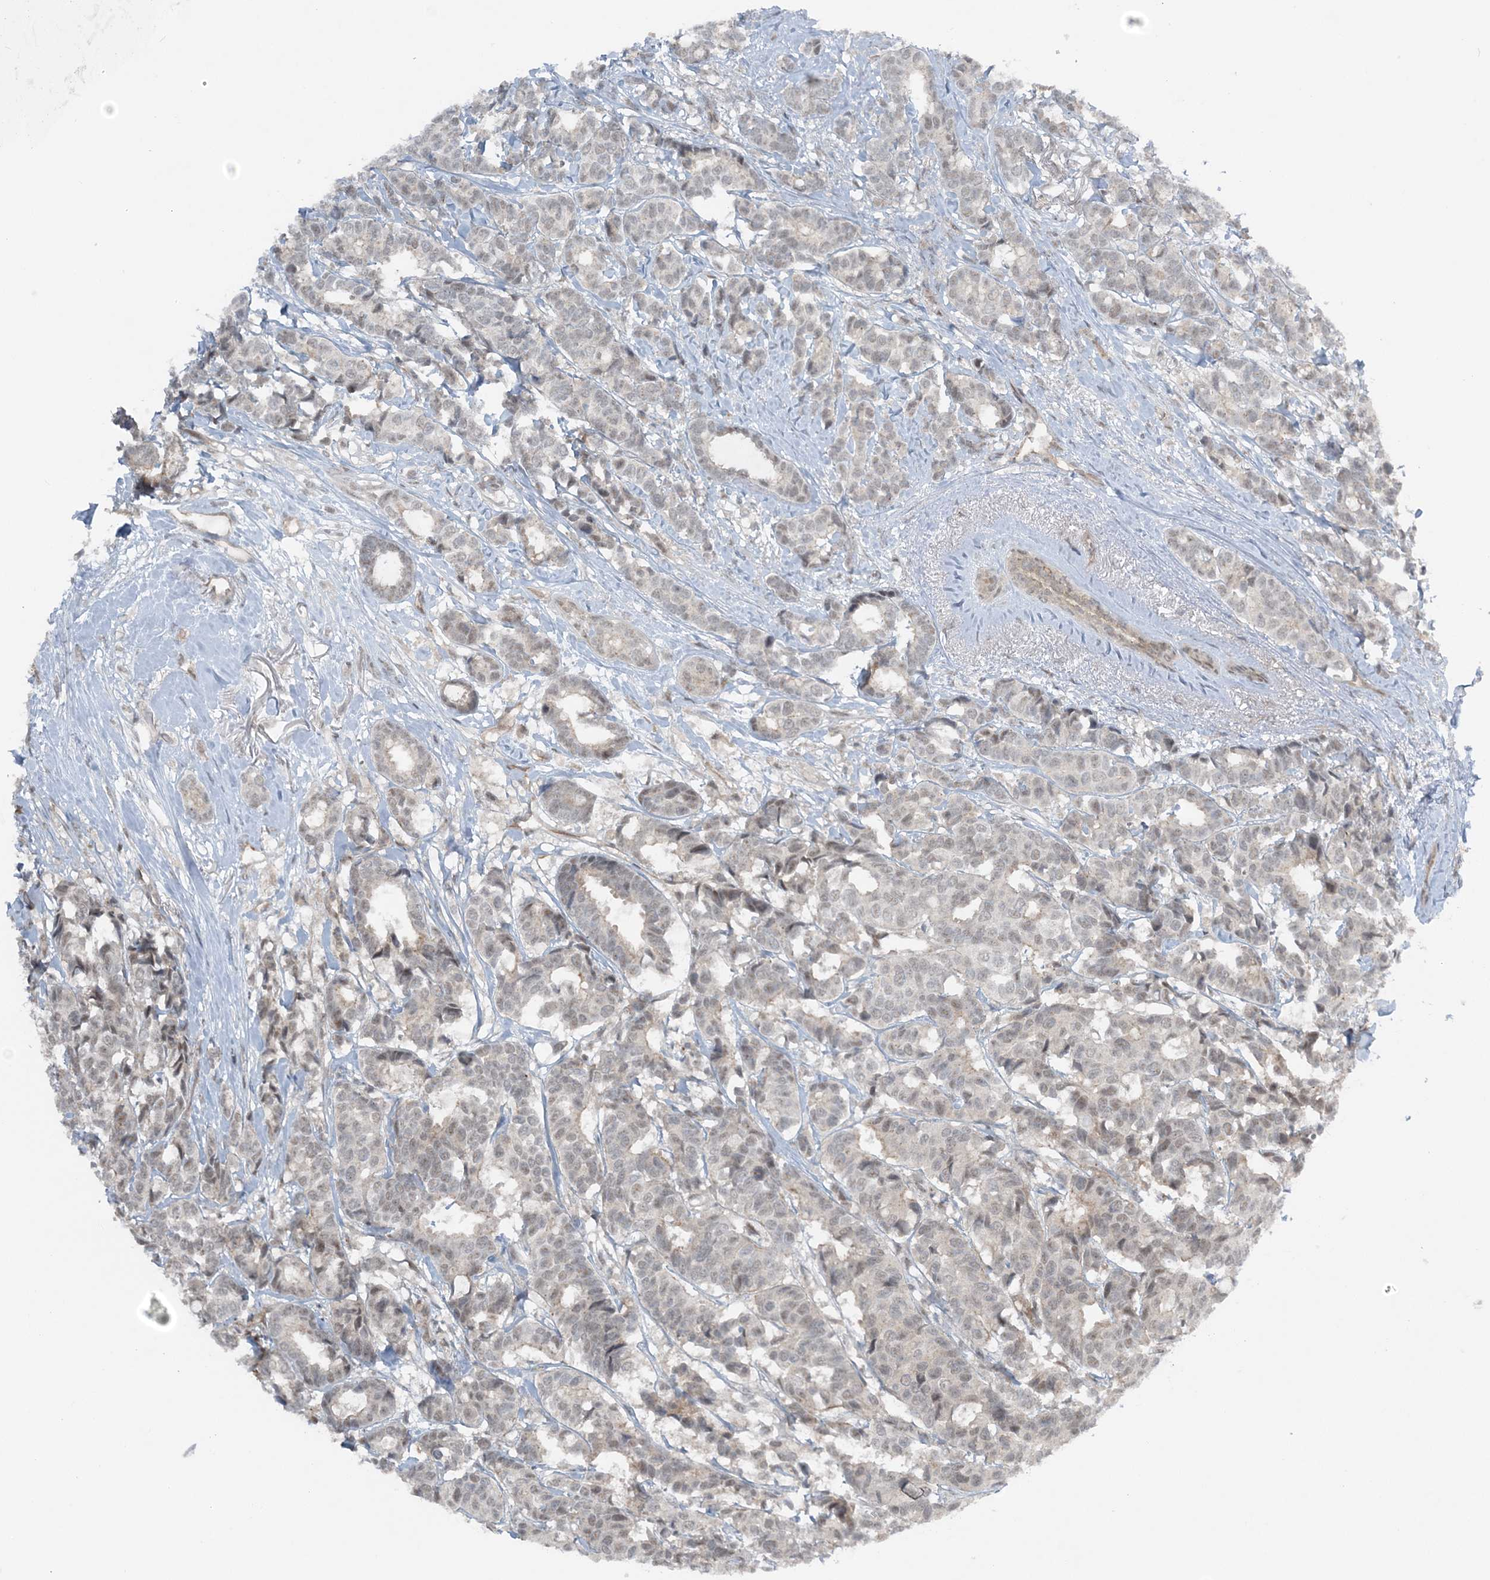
{"staining": {"intensity": "negative", "quantity": "none", "location": "none"}, "tissue": "breast cancer", "cell_type": "Tumor cells", "image_type": "cancer", "snomed": [{"axis": "morphology", "description": "Duct carcinoma"}, {"axis": "topography", "description": "Breast"}], "caption": "Immunohistochemistry (IHC) photomicrograph of neoplastic tissue: infiltrating ductal carcinoma (breast) stained with DAB reveals no significant protein staining in tumor cells.", "gene": "ATP11A", "patient": {"sex": "female", "age": 87}}